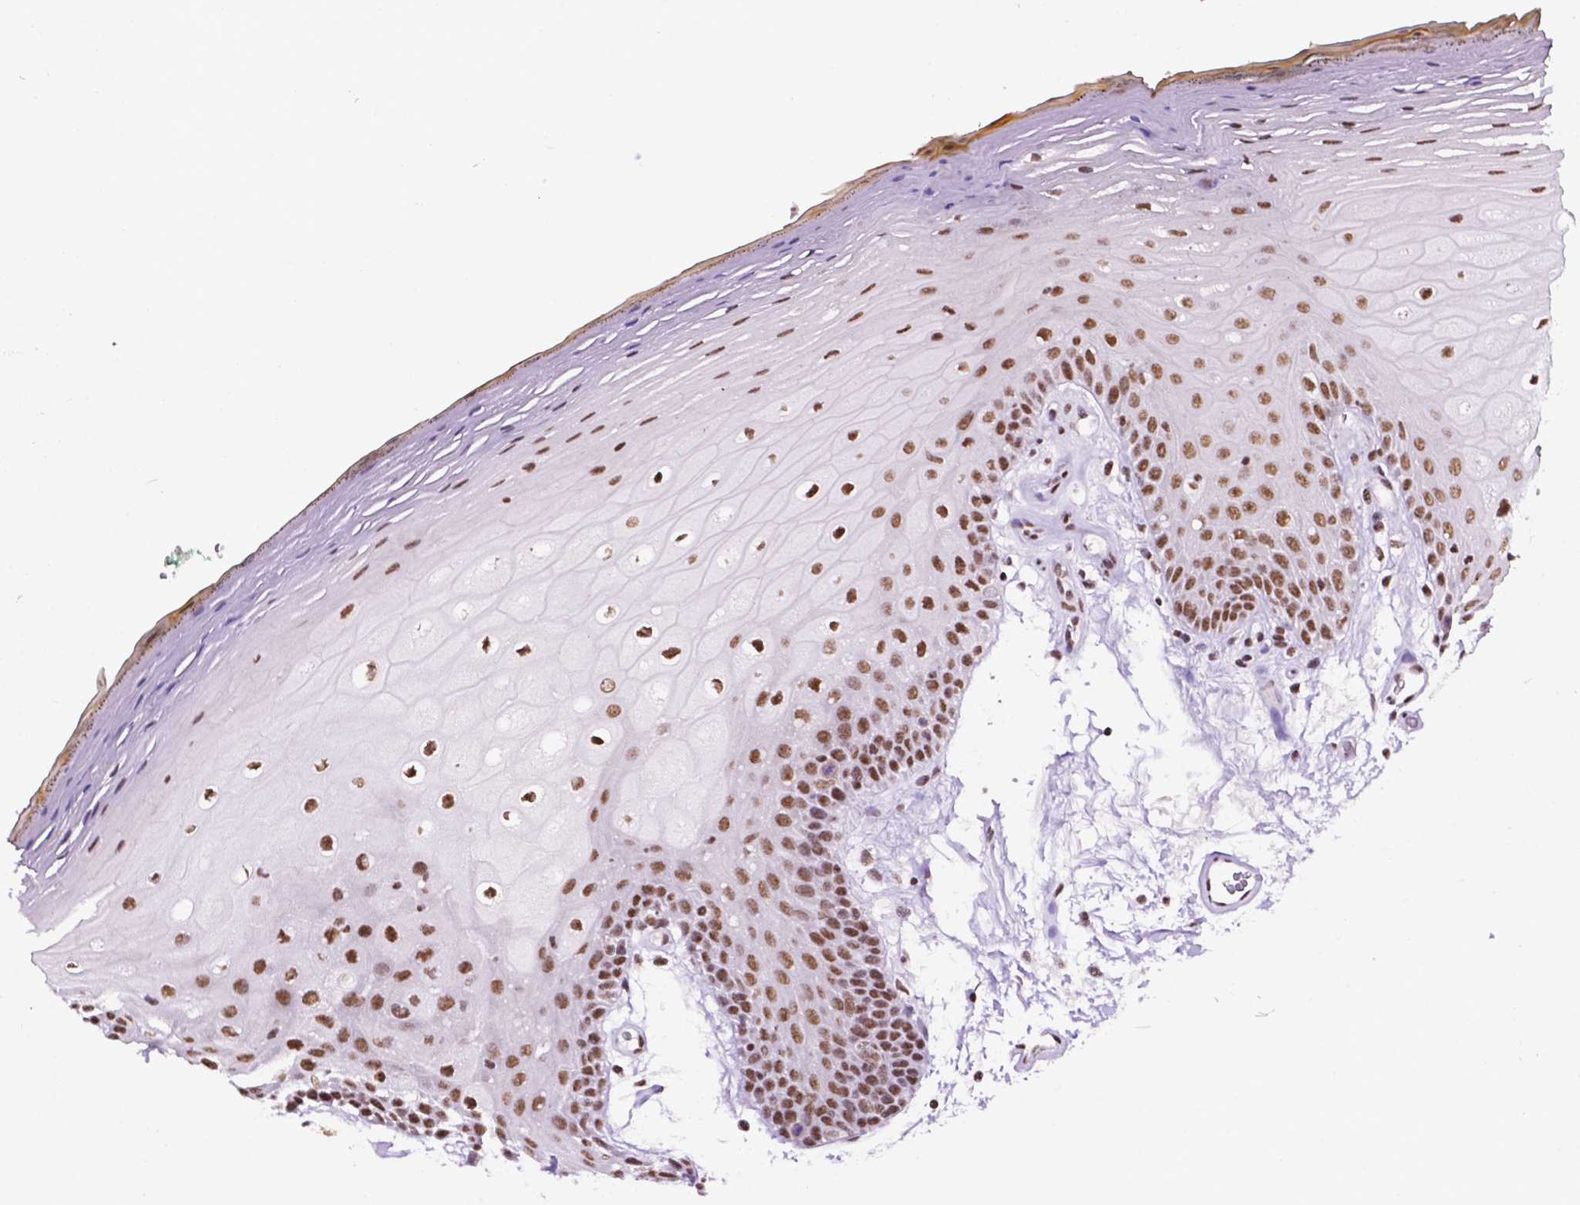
{"staining": {"intensity": "moderate", "quantity": ">75%", "location": "nuclear"}, "tissue": "oral mucosa", "cell_type": "Squamous epithelial cells", "image_type": "normal", "snomed": [{"axis": "morphology", "description": "Normal tissue, NOS"}, {"axis": "morphology", "description": "Squamous cell carcinoma, NOS"}, {"axis": "topography", "description": "Oral tissue"}, {"axis": "topography", "description": "Head-Neck"}], "caption": "Immunohistochemistry (IHC) of normal oral mucosa demonstrates medium levels of moderate nuclear positivity in about >75% of squamous epithelial cells.", "gene": "CCAR2", "patient": {"sex": "male", "age": 52}}